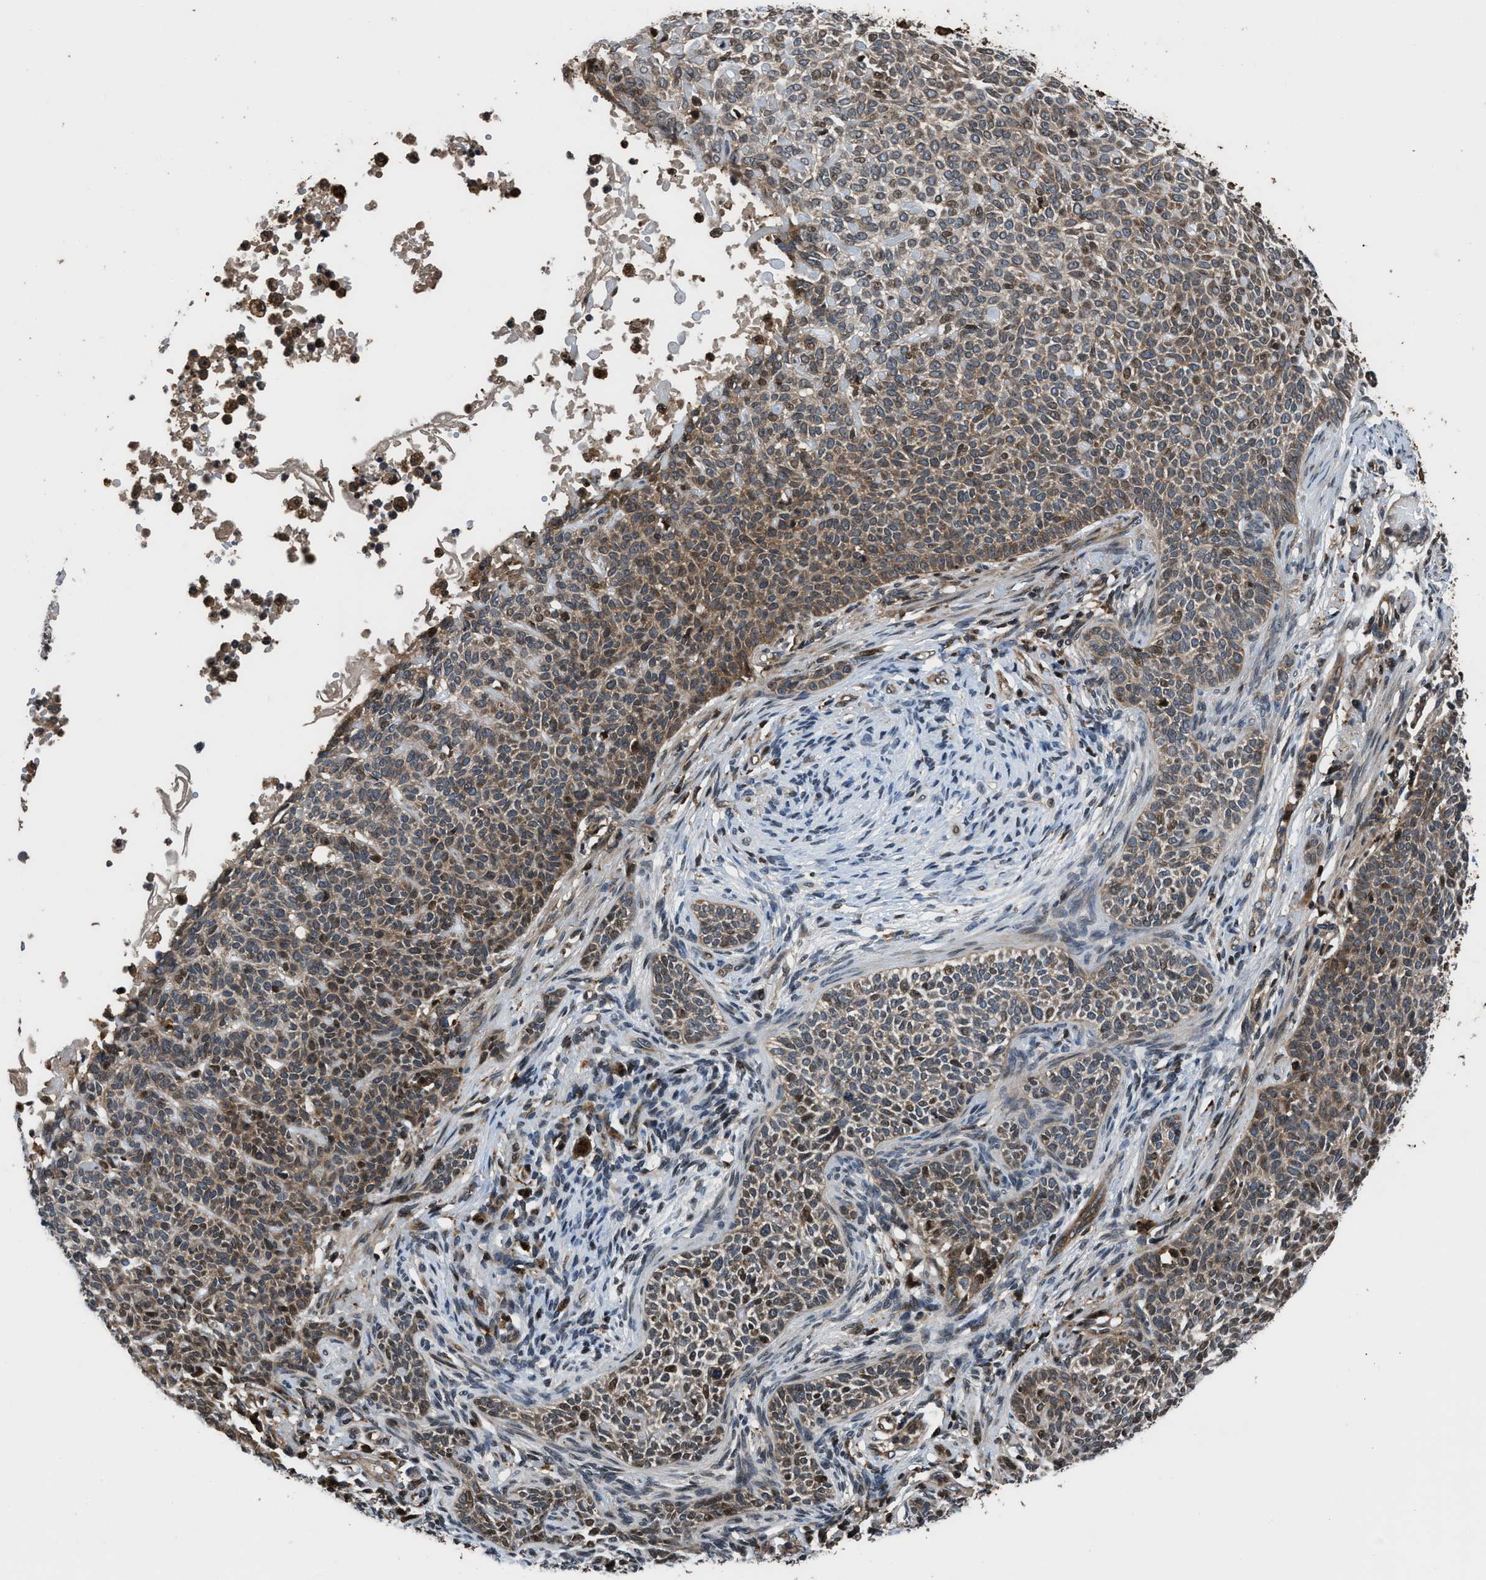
{"staining": {"intensity": "moderate", "quantity": ">75%", "location": "cytoplasmic/membranous,nuclear"}, "tissue": "skin cancer", "cell_type": "Tumor cells", "image_type": "cancer", "snomed": [{"axis": "morphology", "description": "Normal tissue, NOS"}, {"axis": "morphology", "description": "Basal cell carcinoma"}, {"axis": "topography", "description": "Skin"}], "caption": "An IHC micrograph of neoplastic tissue is shown. Protein staining in brown labels moderate cytoplasmic/membranous and nuclear positivity in skin cancer within tumor cells.", "gene": "CTBS", "patient": {"sex": "male", "age": 87}}